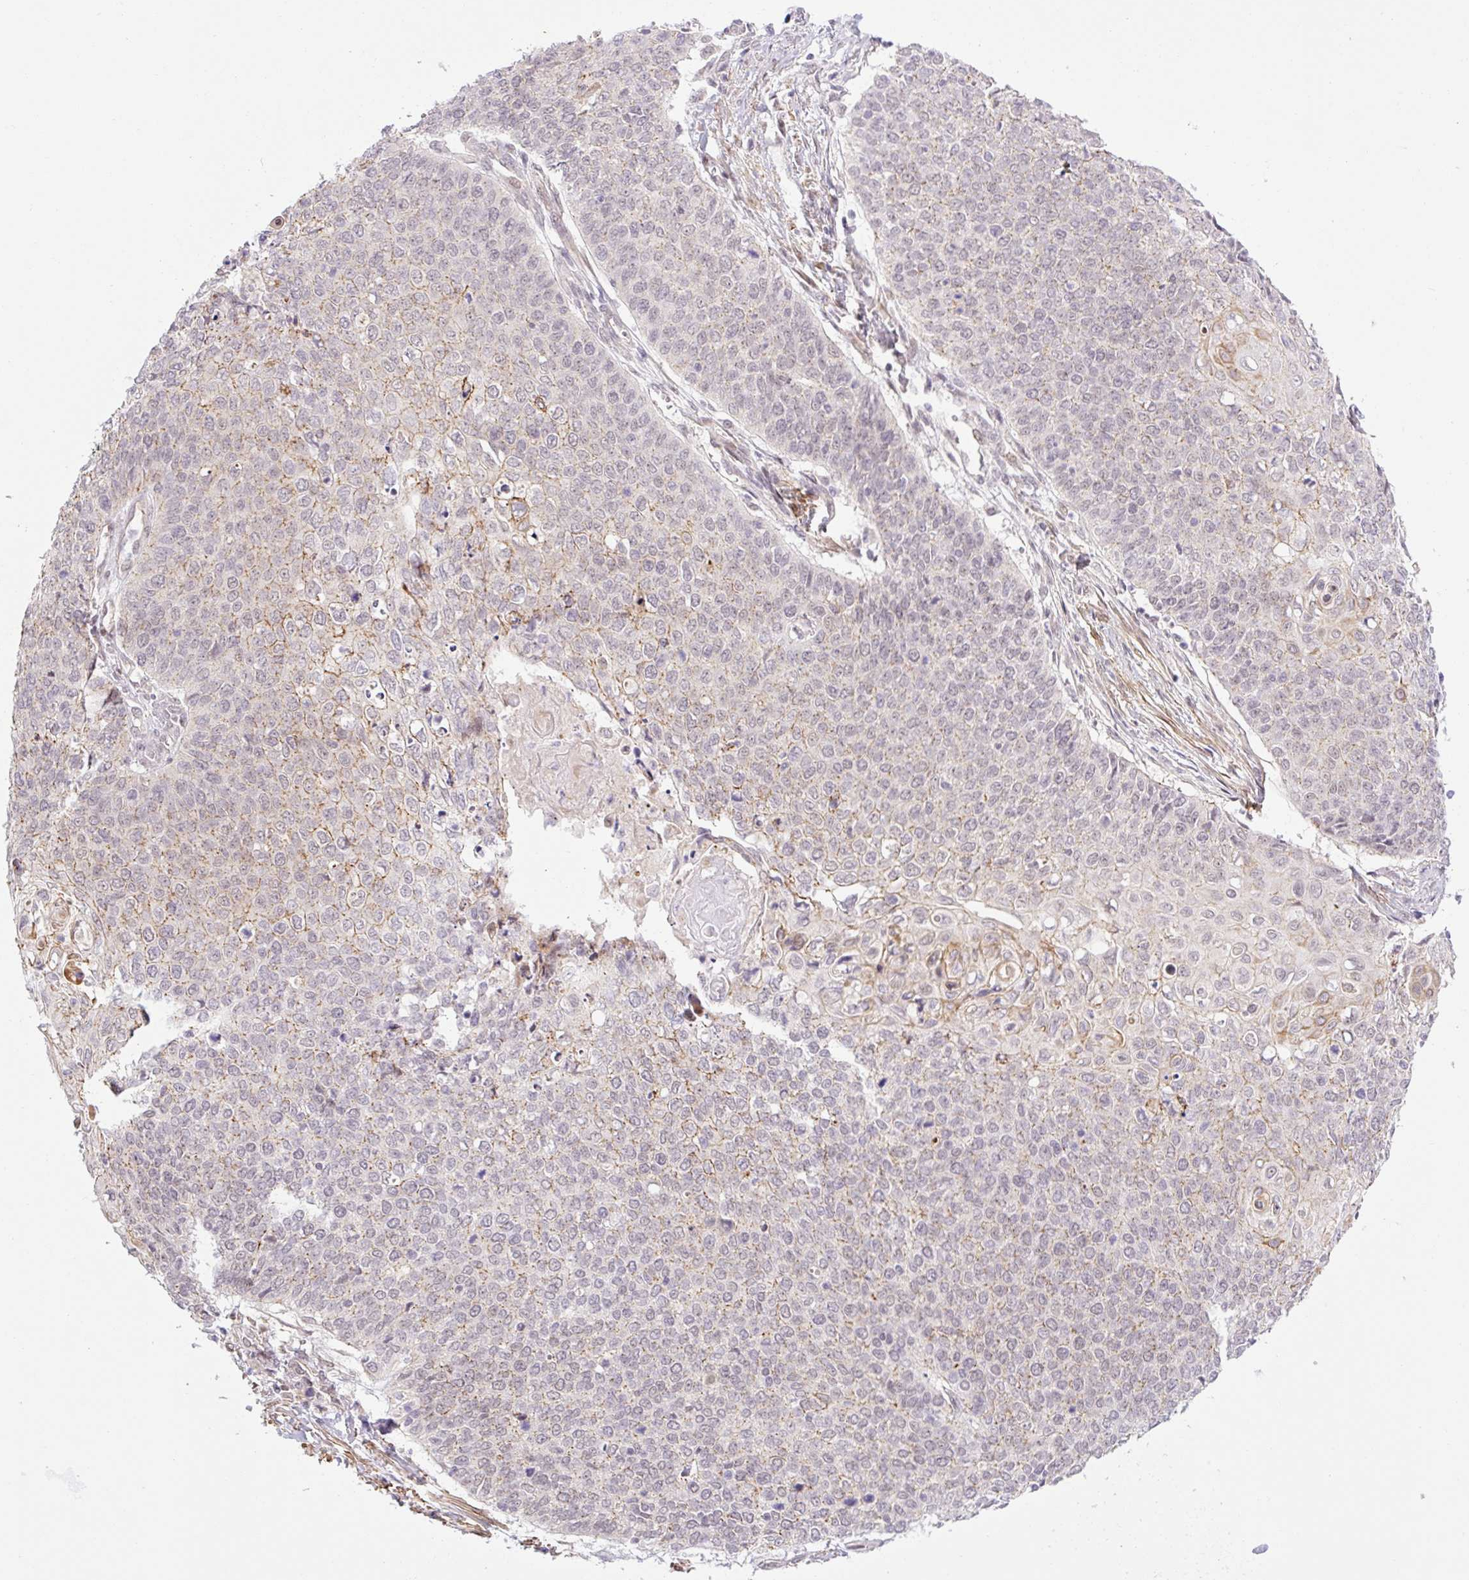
{"staining": {"intensity": "moderate", "quantity": "<25%", "location": "cytoplasmic/membranous"}, "tissue": "cervical cancer", "cell_type": "Tumor cells", "image_type": "cancer", "snomed": [{"axis": "morphology", "description": "Squamous cell carcinoma, NOS"}, {"axis": "topography", "description": "Cervix"}], "caption": "IHC of human squamous cell carcinoma (cervical) reveals low levels of moderate cytoplasmic/membranous staining in approximately <25% of tumor cells.", "gene": "ICE1", "patient": {"sex": "female", "age": 39}}